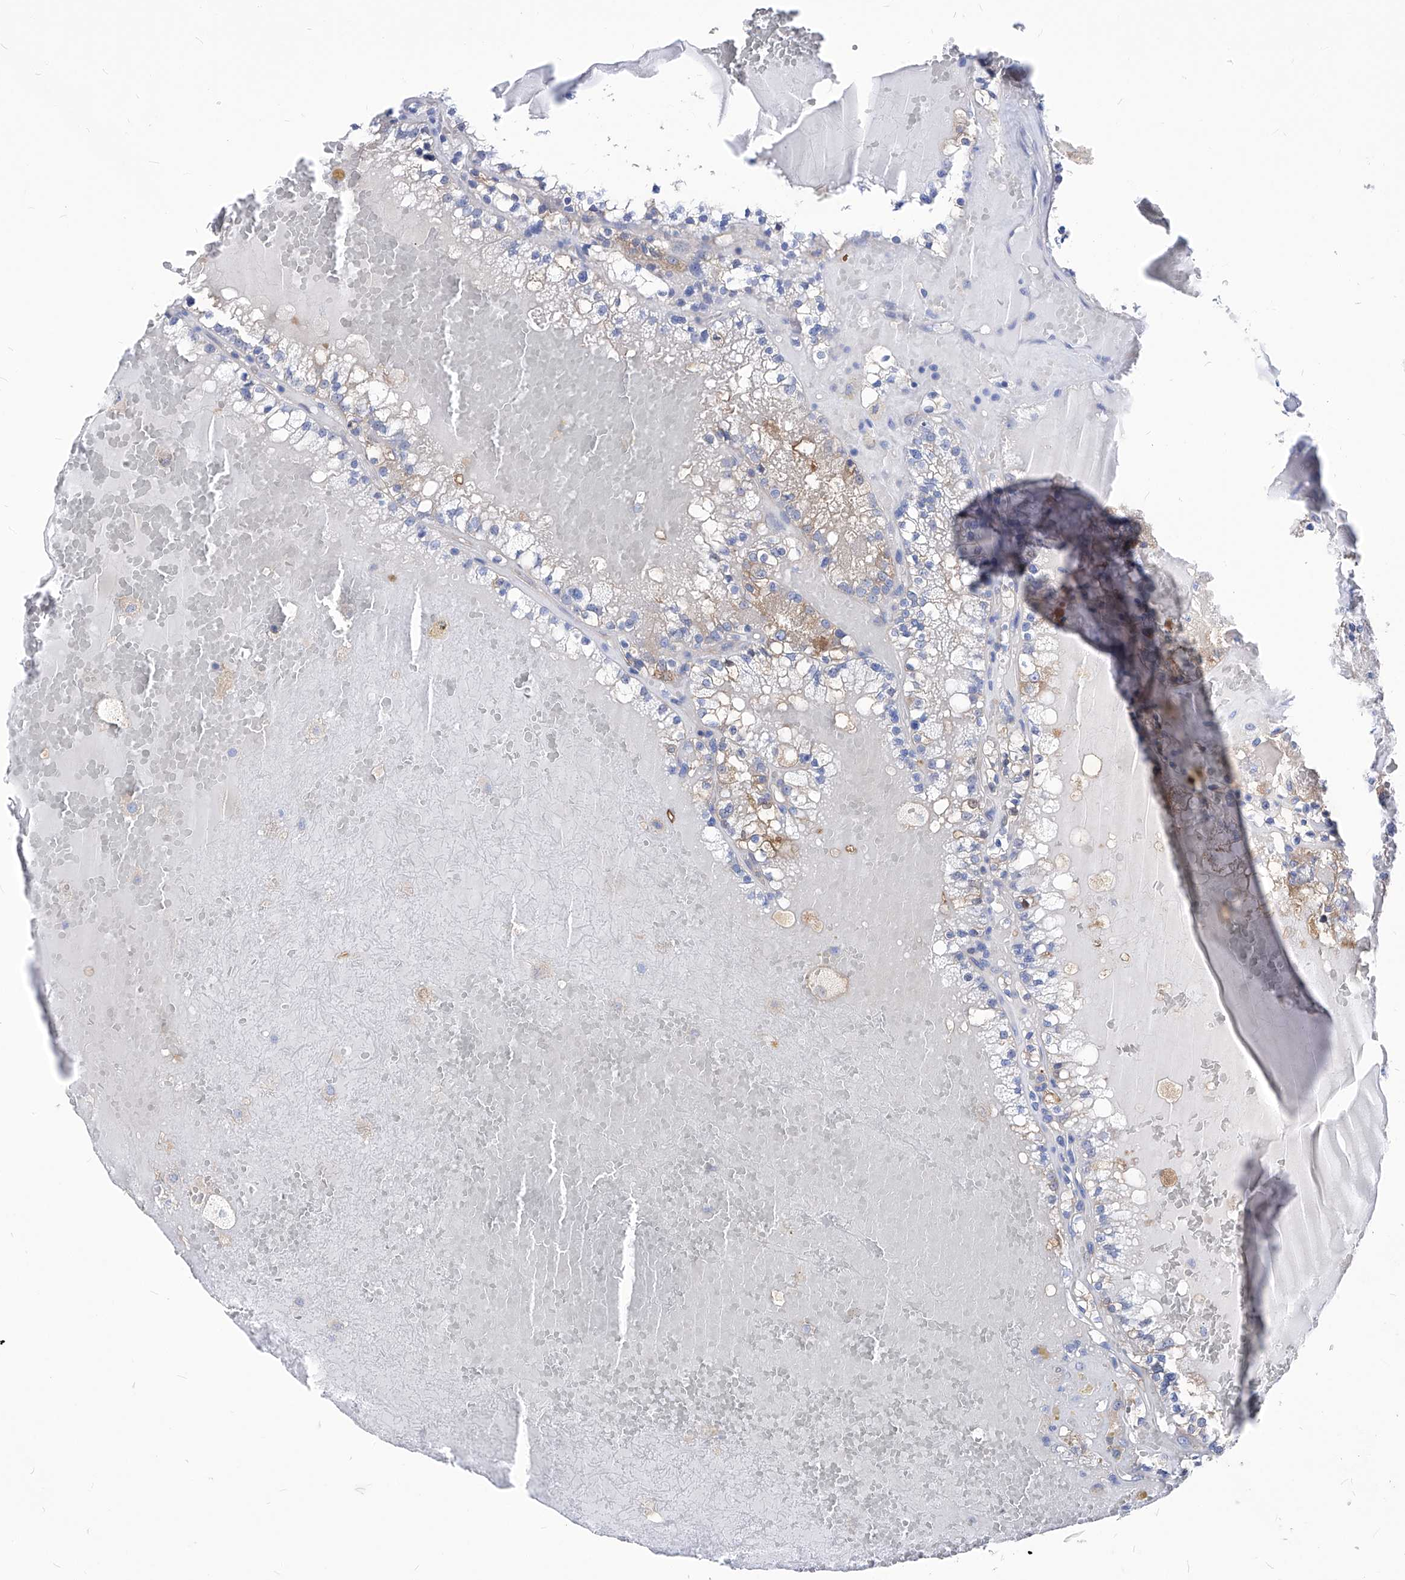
{"staining": {"intensity": "moderate", "quantity": "25%-75%", "location": "cytoplasmic/membranous"}, "tissue": "renal cancer", "cell_type": "Tumor cells", "image_type": "cancer", "snomed": [{"axis": "morphology", "description": "Adenocarcinoma, NOS"}, {"axis": "topography", "description": "Kidney"}], "caption": "Immunohistochemistry photomicrograph of adenocarcinoma (renal) stained for a protein (brown), which demonstrates medium levels of moderate cytoplasmic/membranous positivity in approximately 25%-75% of tumor cells.", "gene": "XPNPEP1", "patient": {"sex": "female", "age": 56}}